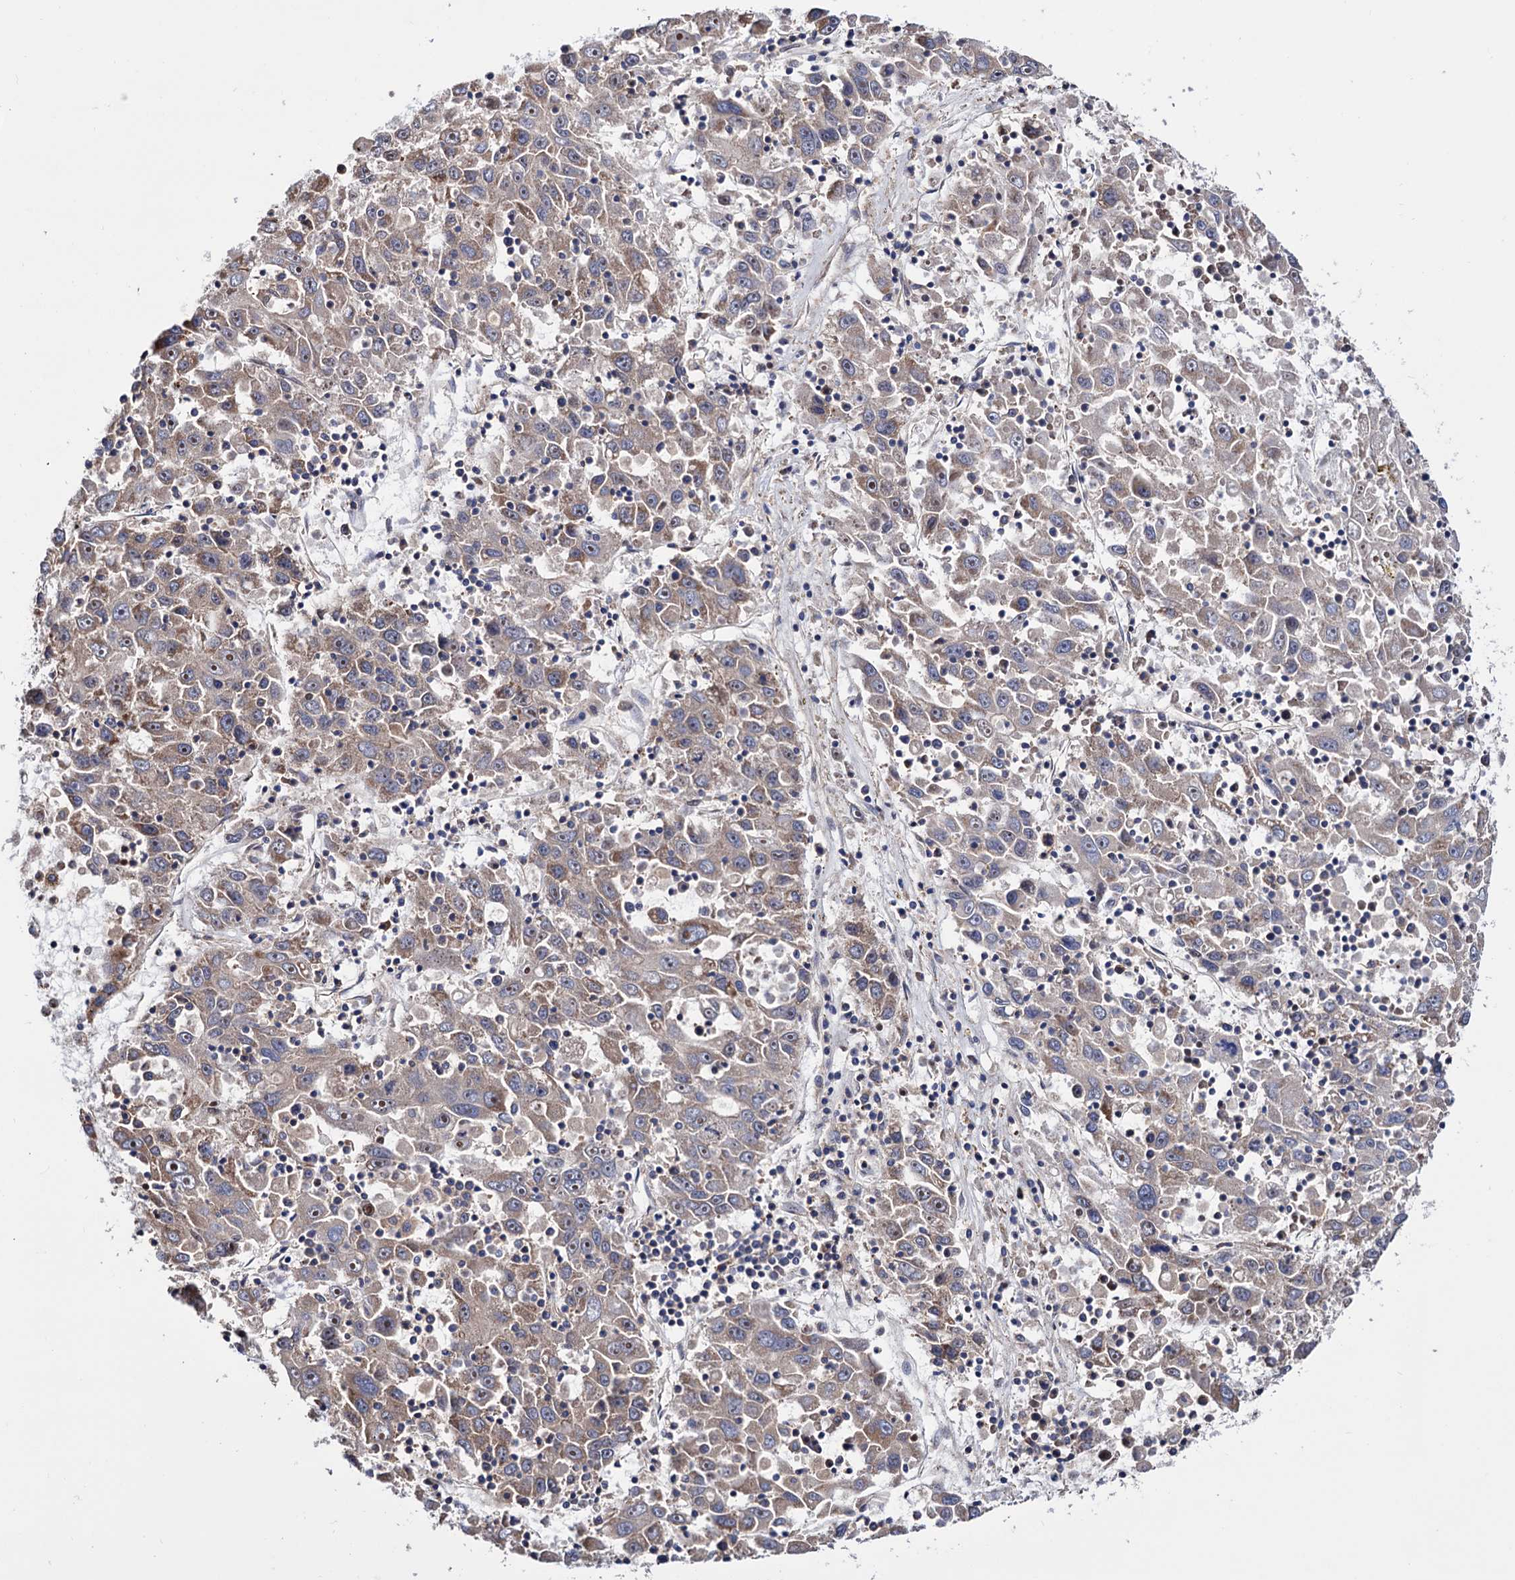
{"staining": {"intensity": "weak", "quantity": "<25%", "location": "cytoplasmic/membranous,nuclear"}, "tissue": "liver cancer", "cell_type": "Tumor cells", "image_type": "cancer", "snomed": [{"axis": "morphology", "description": "Carcinoma, Hepatocellular, NOS"}, {"axis": "topography", "description": "Liver"}], "caption": "Image shows no protein expression in tumor cells of liver hepatocellular carcinoma tissue. (Brightfield microscopy of DAB immunohistochemistry at high magnification).", "gene": "FERMT2", "patient": {"sex": "male", "age": 49}}